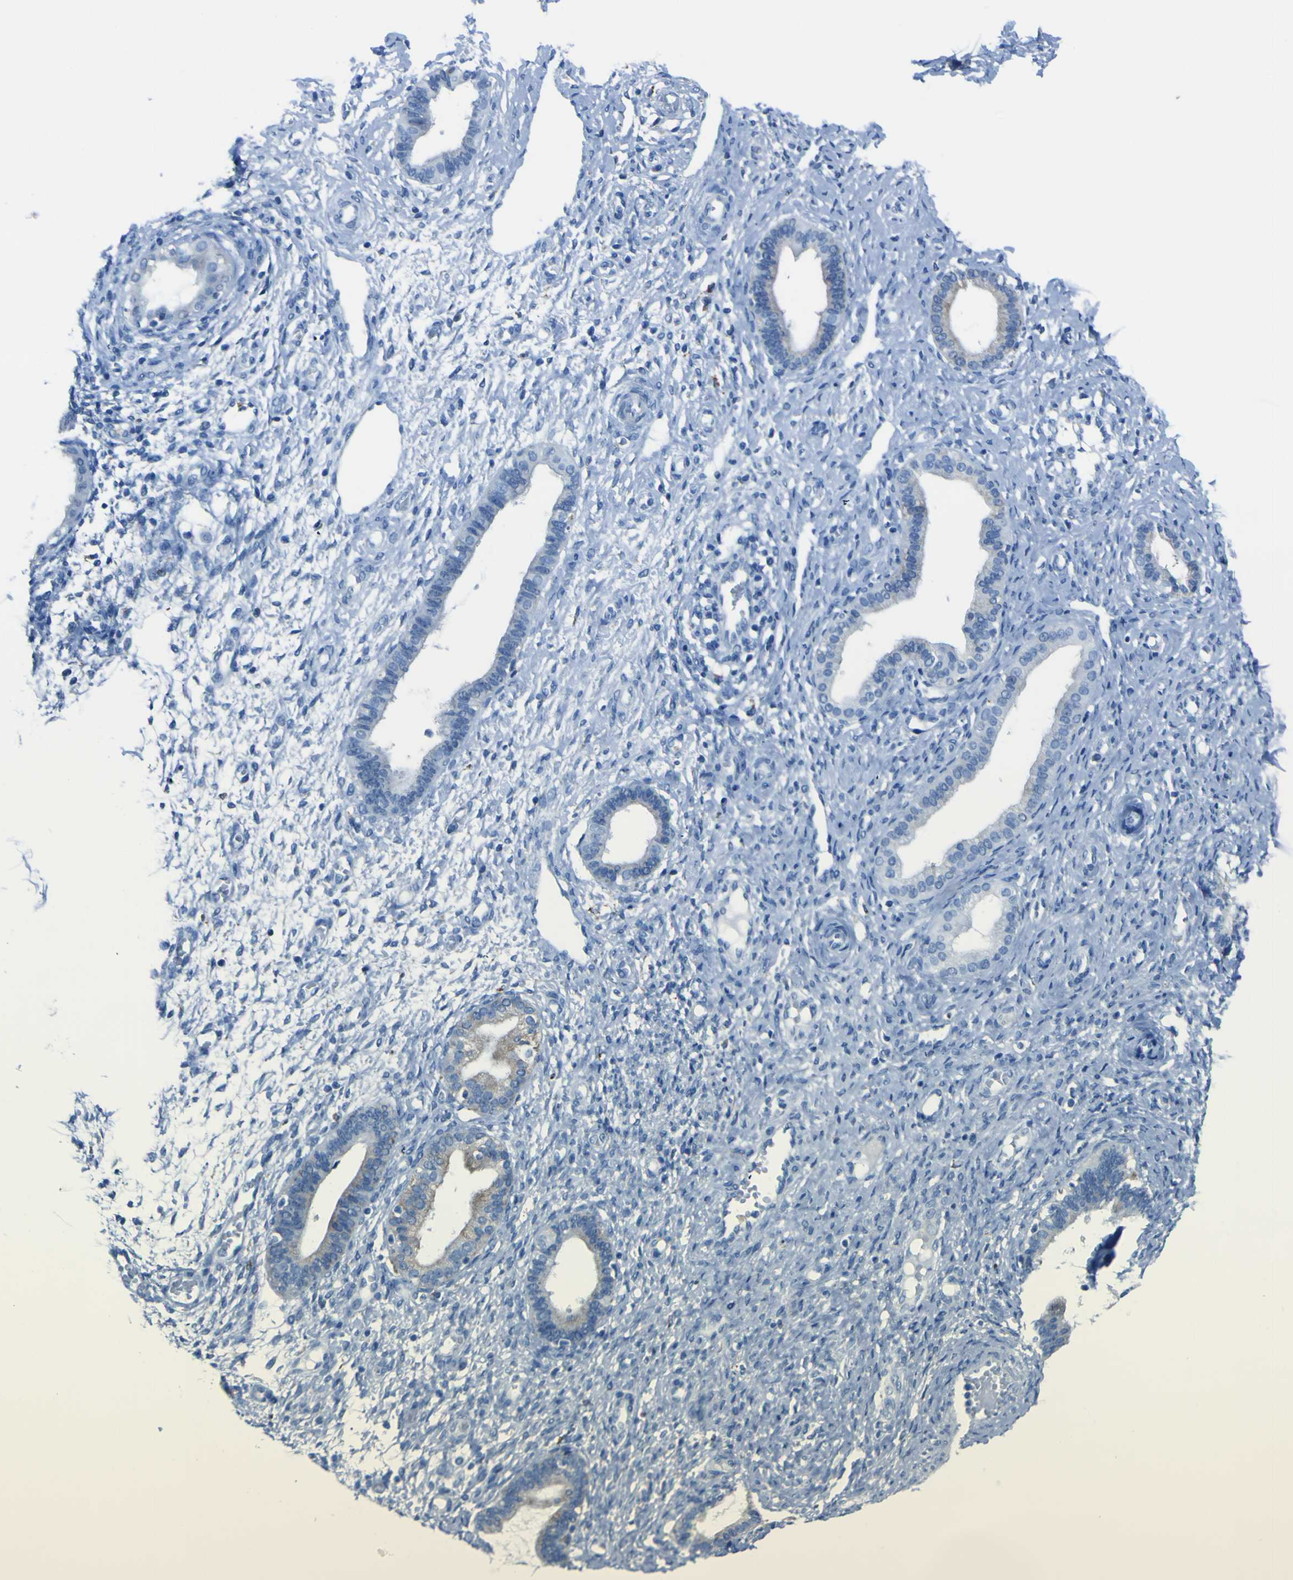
{"staining": {"intensity": "negative", "quantity": "none", "location": "none"}, "tissue": "endometrium", "cell_type": "Cells in endometrial stroma", "image_type": "normal", "snomed": [{"axis": "morphology", "description": "Normal tissue, NOS"}, {"axis": "topography", "description": "Endometrium"}], "caption": "This is an immunohistochemistry (IHC) photomicrograph of unremarkable endometrium. There is no staining in cells in endometrial stroma.", "gene": "ACSL1", "patient": {"sex": "female", "age": 61}}